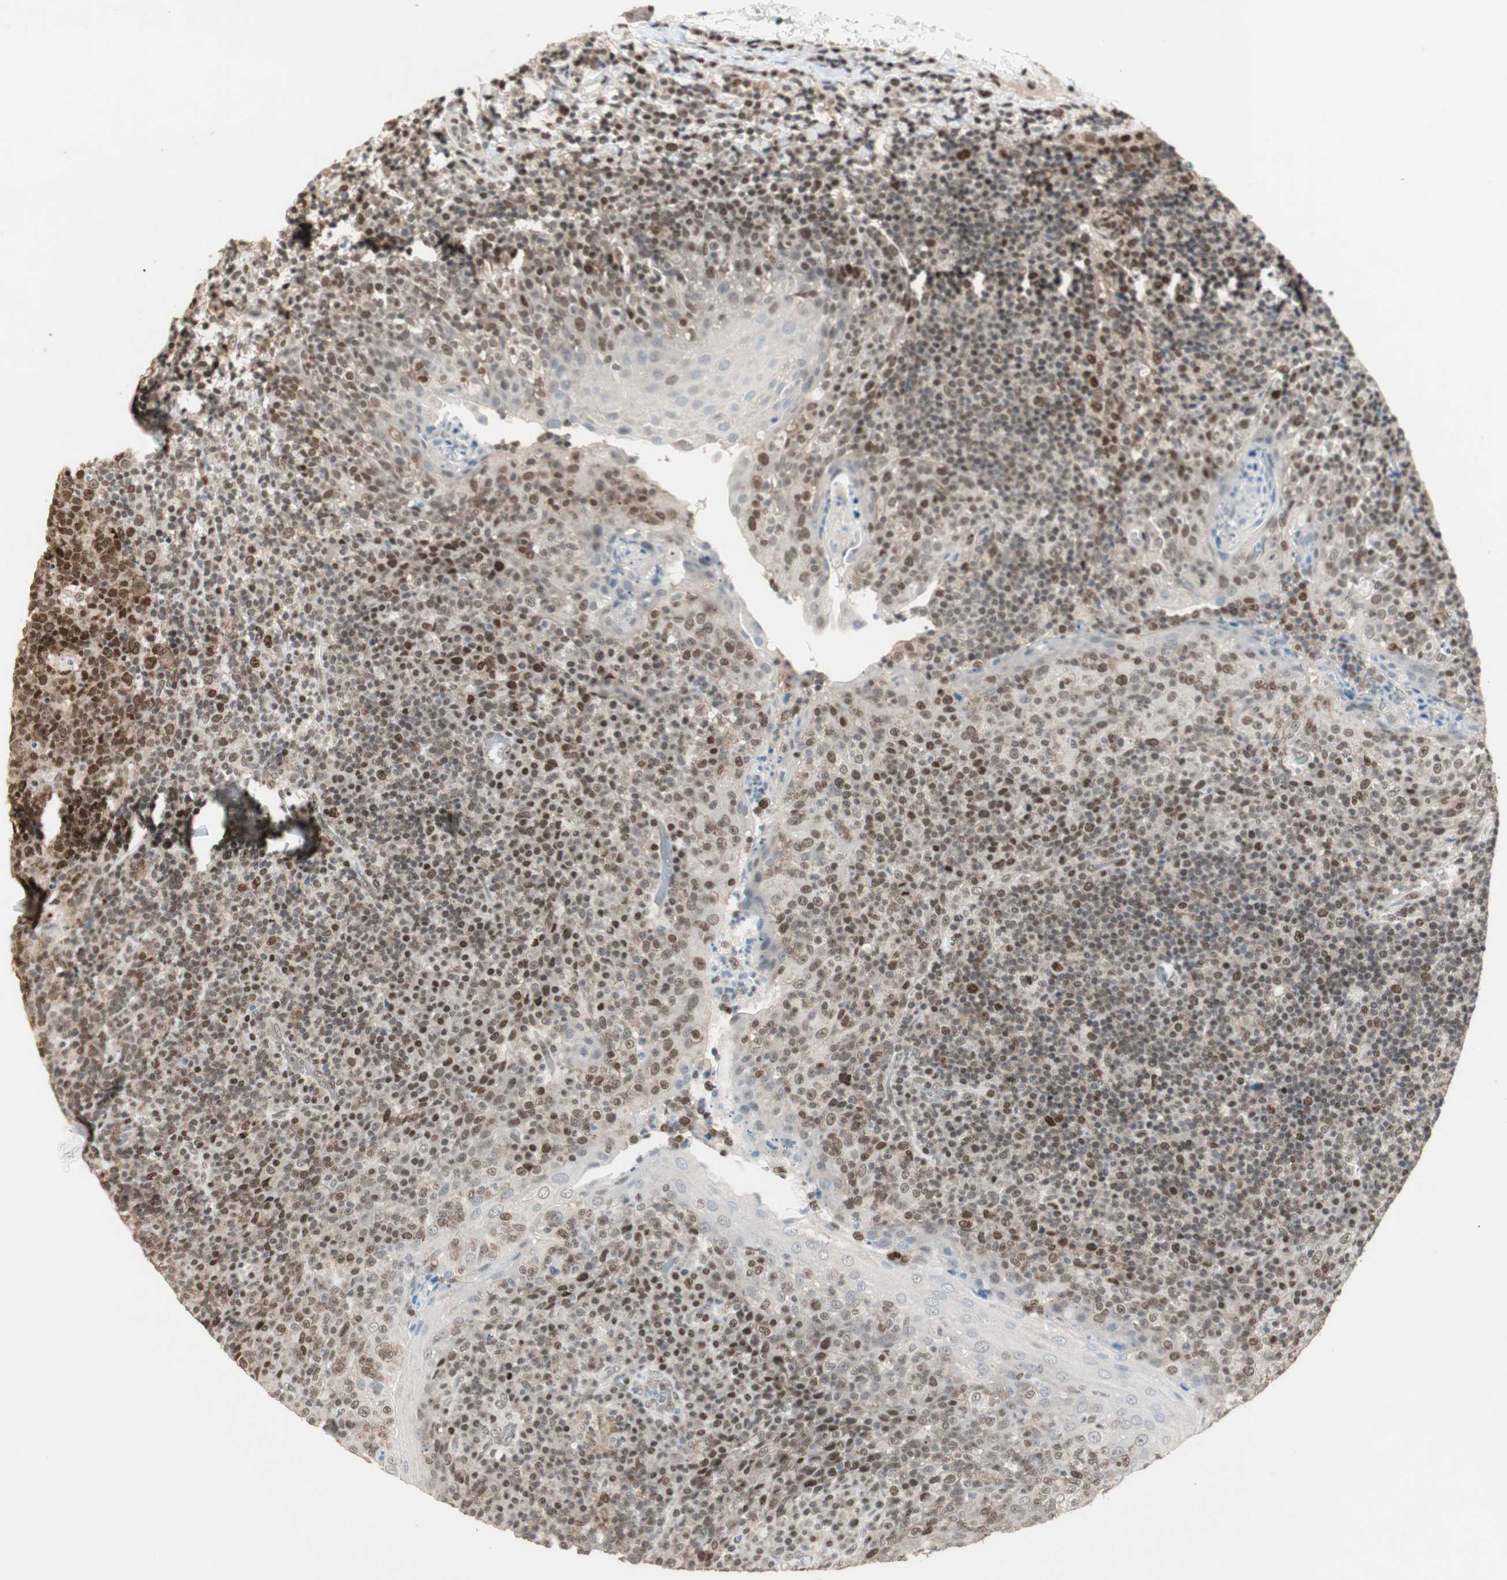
{"staining": {"intensity": "moderate", "quantity": ">75%", "location": "nuclear"}, "tissue": "tonsil", "cell_type": "Non-germinal center cells", "image_type": "normal", "snomed": [{"axis": "morphology", "description": "Normal tissue, NOS"}, {"axis": "topography", "description": "Tonsil"}], "caption": "This is an image of IHC staining of unremarkable tonsil, which shows moderate expression in the nuclear of non-germinal center cells.", "gene": "MDC1", "patient": {"sex": "male", "age": 17}}